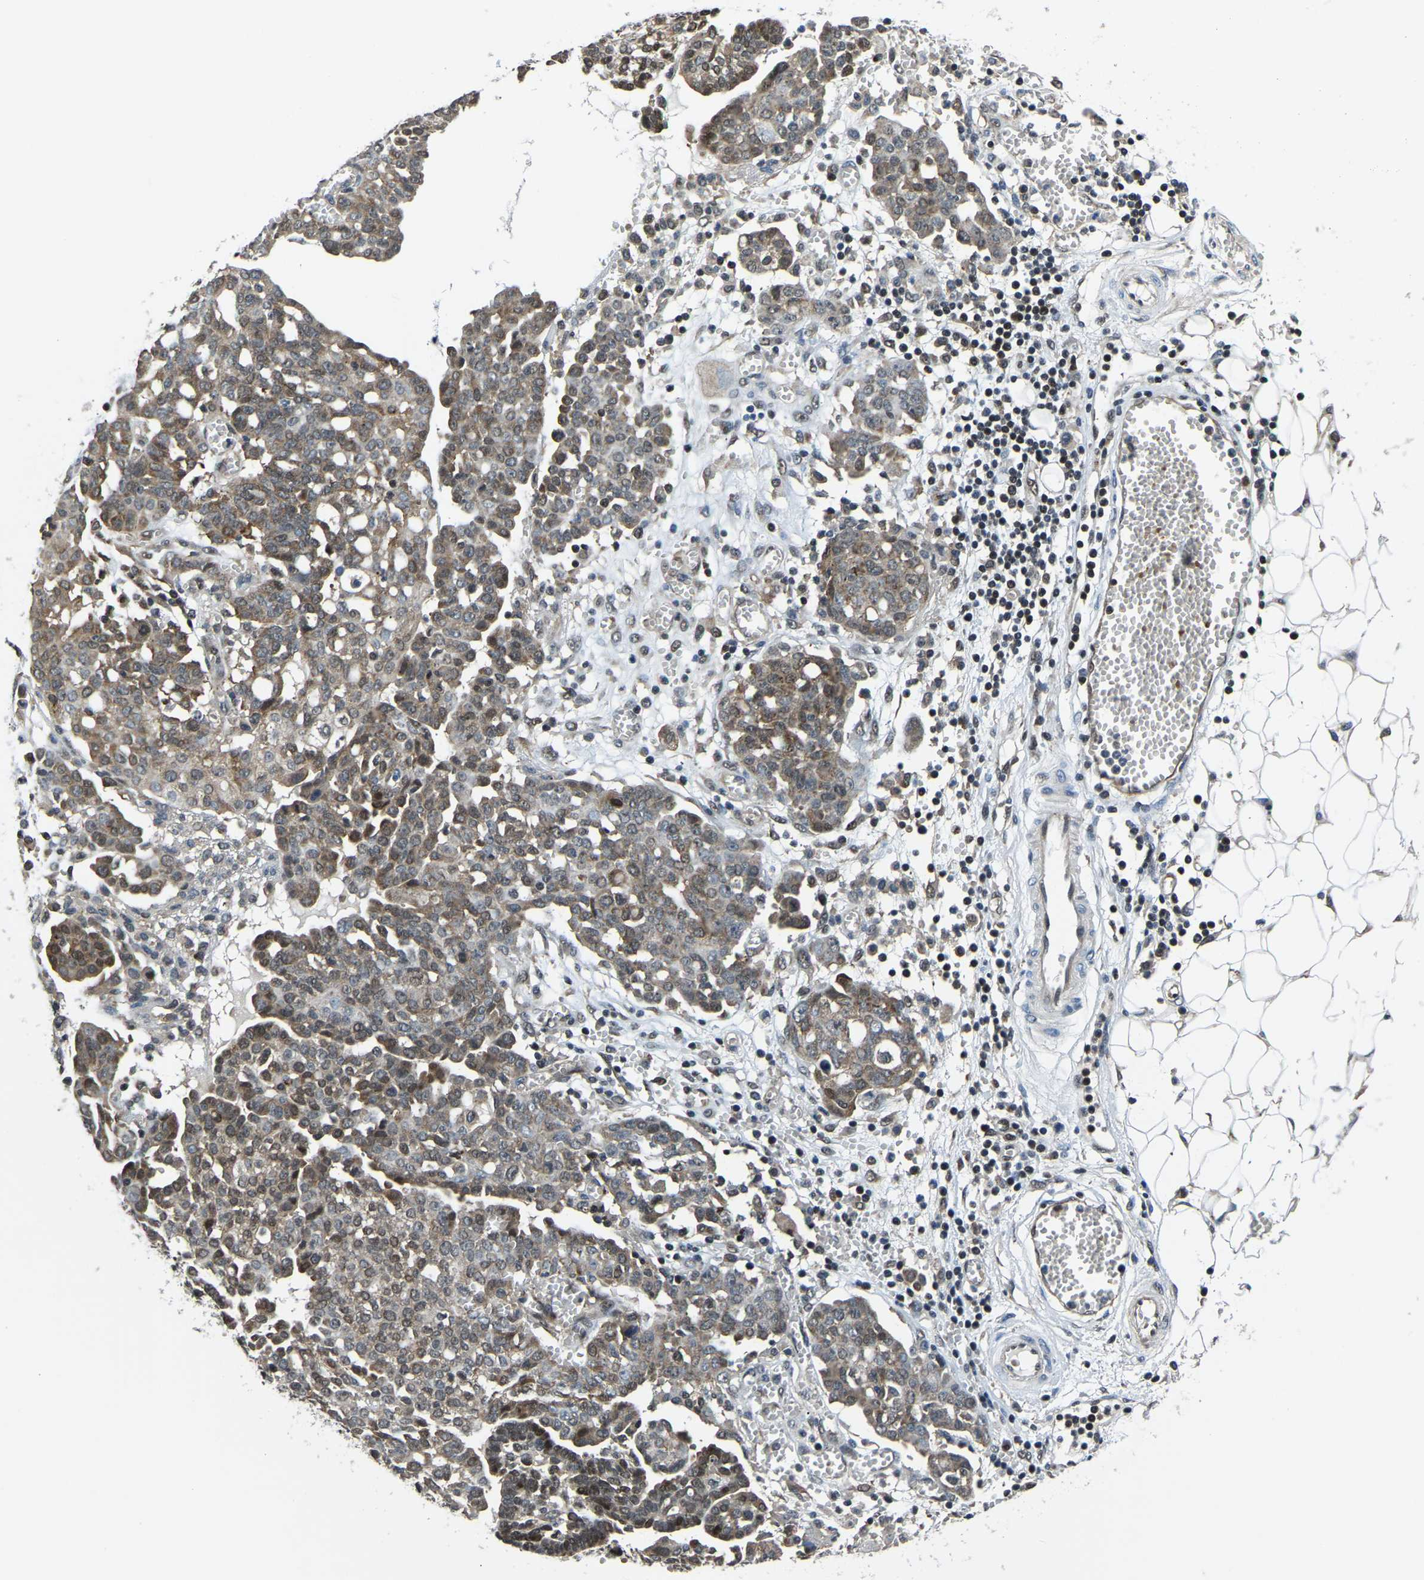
{"staining": {"intensity": "moderate", "quantity": ">75%", "location": "cytoplasmic/membranous,nuclear"}, "tissue": "ovarian cancer", "cell_type": "Tumor cells", "image_type": "cancer", "snomed": [{"axis": "morphology", "description": "Cystadenocarcinoma, serous, NOS"}, {"axis": "topography", "description": "Soft tissue"}, {"axis": "topography", "description": "Ovary"}], "caption": "This histopathology image exhibits immunohistochemistry (IHC) staining of human serous cystadenocarcinoma (ovarian), with medium moderate cytoplasmic/membranous and nuclear positivity in approximately >75% of tumor cells.", "gene": "DFFA", "patient": {"sex": "female", "age": 57}}